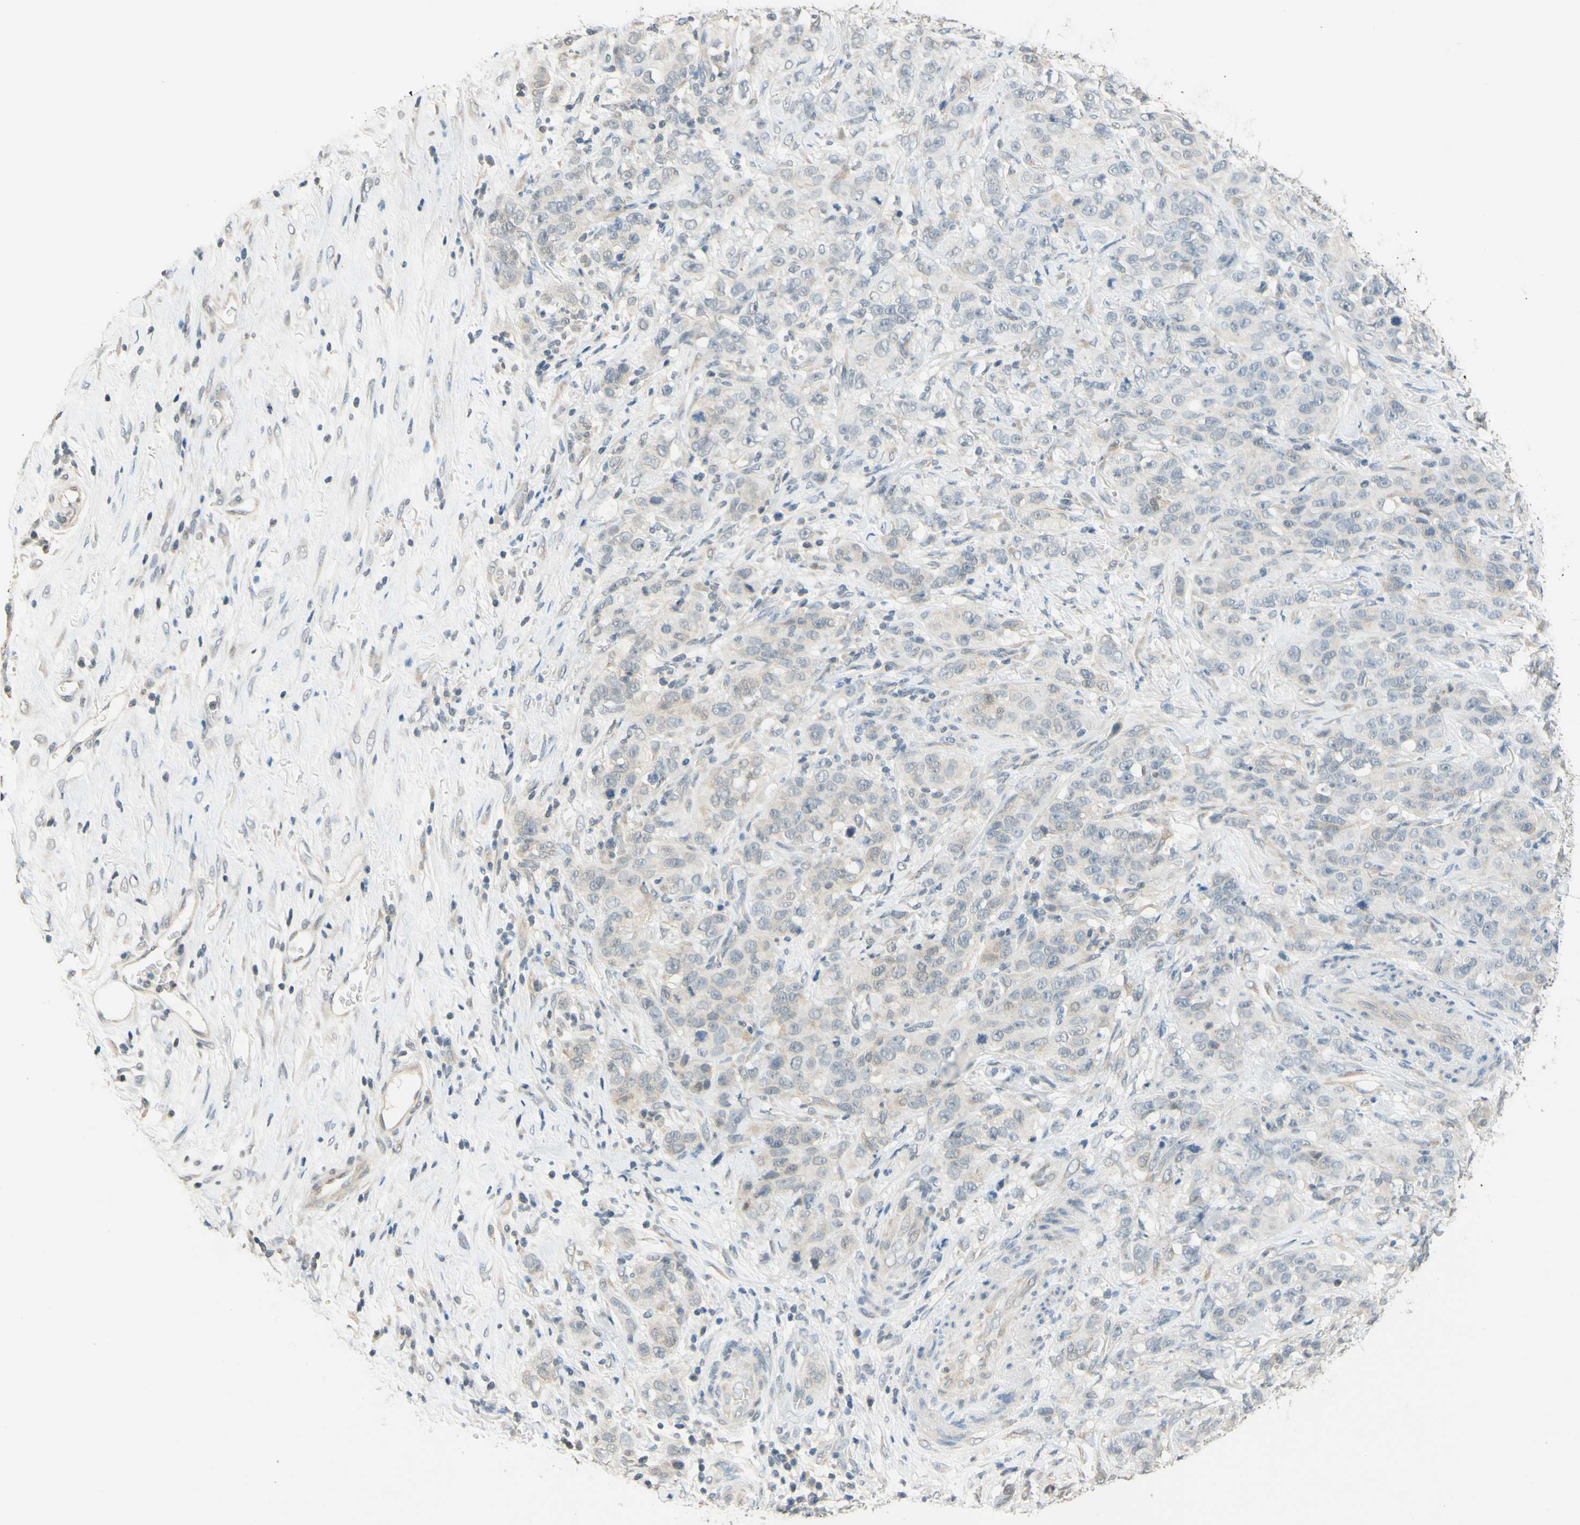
{"staining": {"intensity": "weak", "quantity": "<25%", "location": "cytoplasmic/membranous"}, "tissue": "stomach cancer", "cell_type": "Tumor cells", "image_type": "cancer", "snomed": [{"axis": "morphology", "description": "Adenocarcinoma, NOS"}, {"axis": "topography", "description": "Stomach"}], "caption": "Stomach cancer stained for a protein using immunohistochemistry (IHC) reveals no expression tumor cells.", "gene": "MAG", "patient": {"sex": "male", "age": 48}}